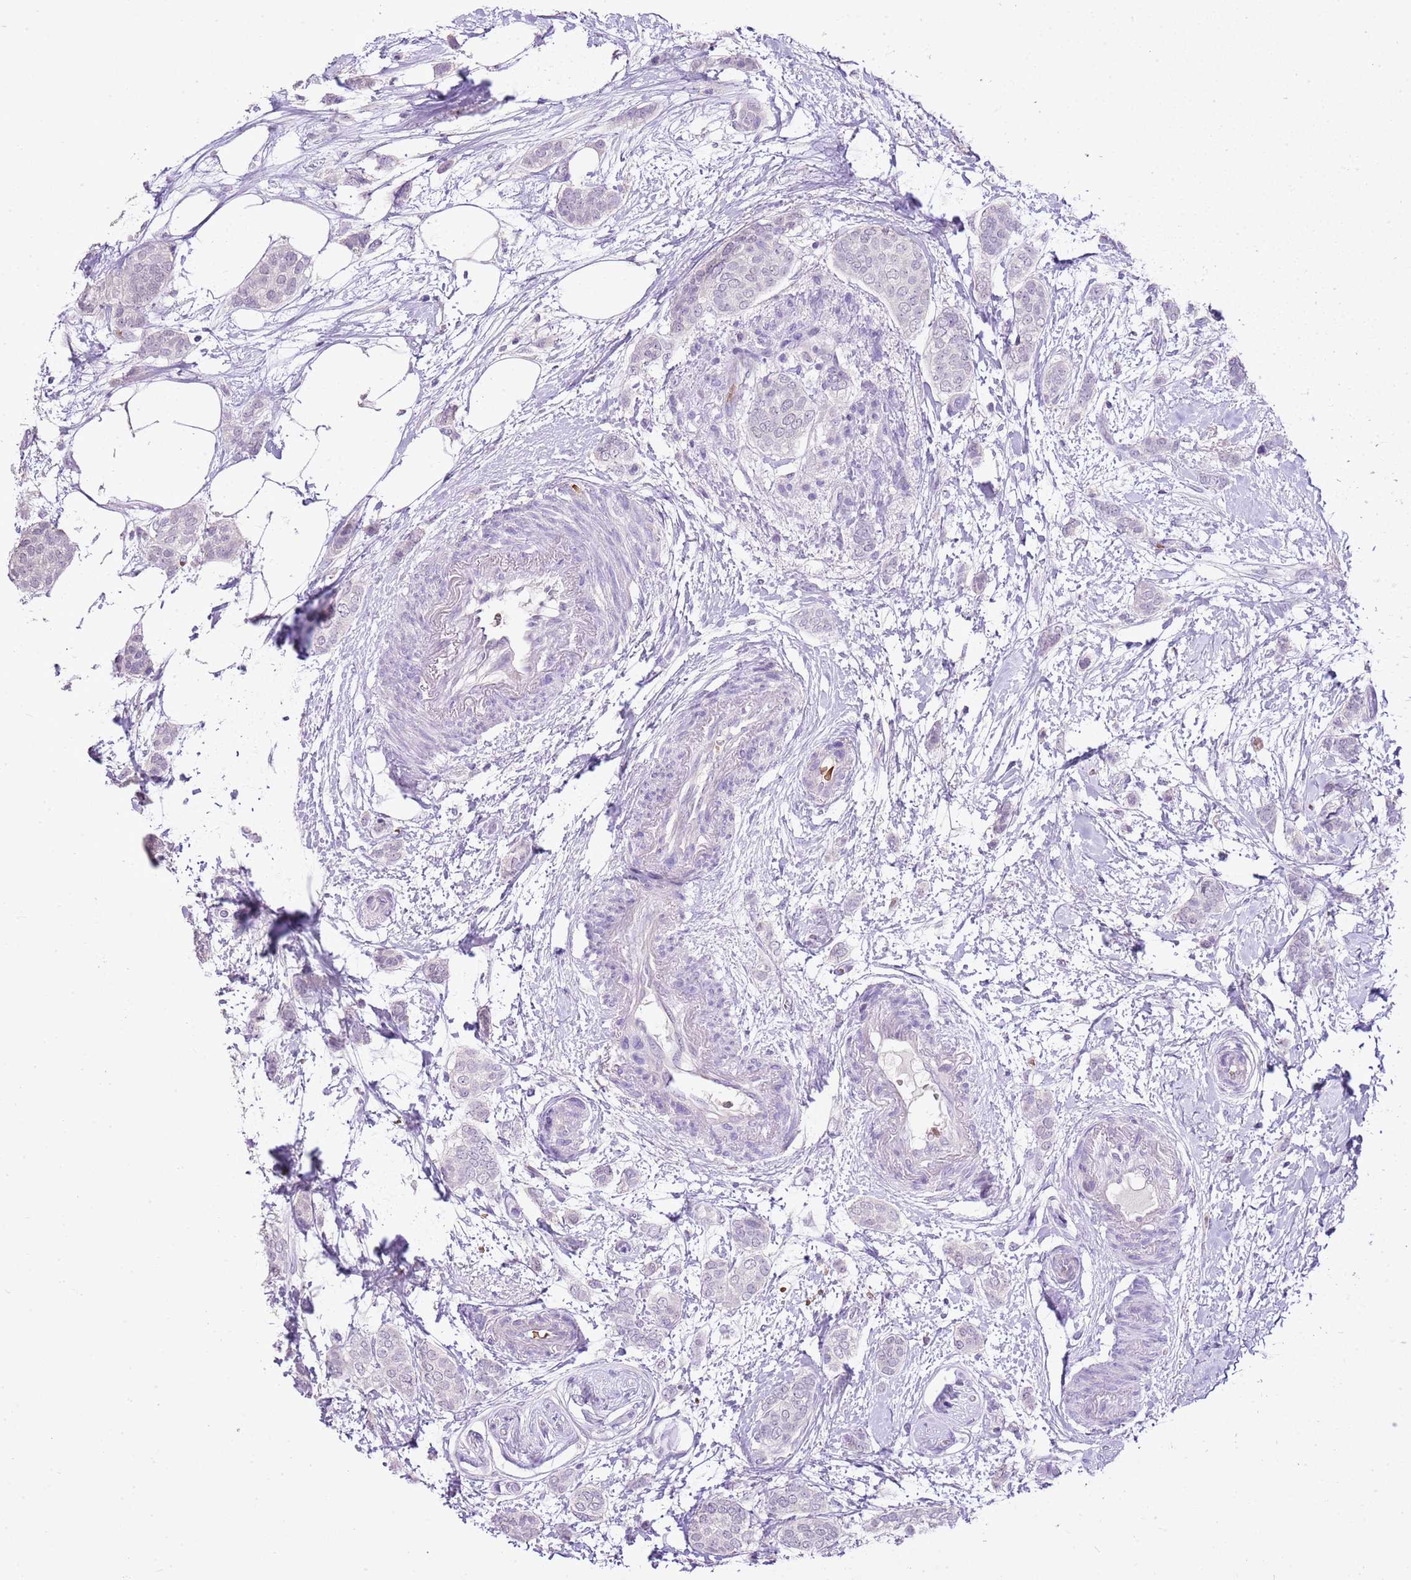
{"staining": {"intensity": "negative", "quantity": "none", "location": "none"}, "tissue": "breast cancer", "cell_type": "Tumor cells", "image_type": "cancer", "snomed": [{"axis": "morphology", "description": "Duct carcinoma"}, {"axis": "topography", "description": "Breast"}], "caption": "Immunohistochemistry (IHC) of human breast cancer reveals no expression in tumor cells.", "gene": "XPO7", "patient": {"sex": "female", "age": 72}}